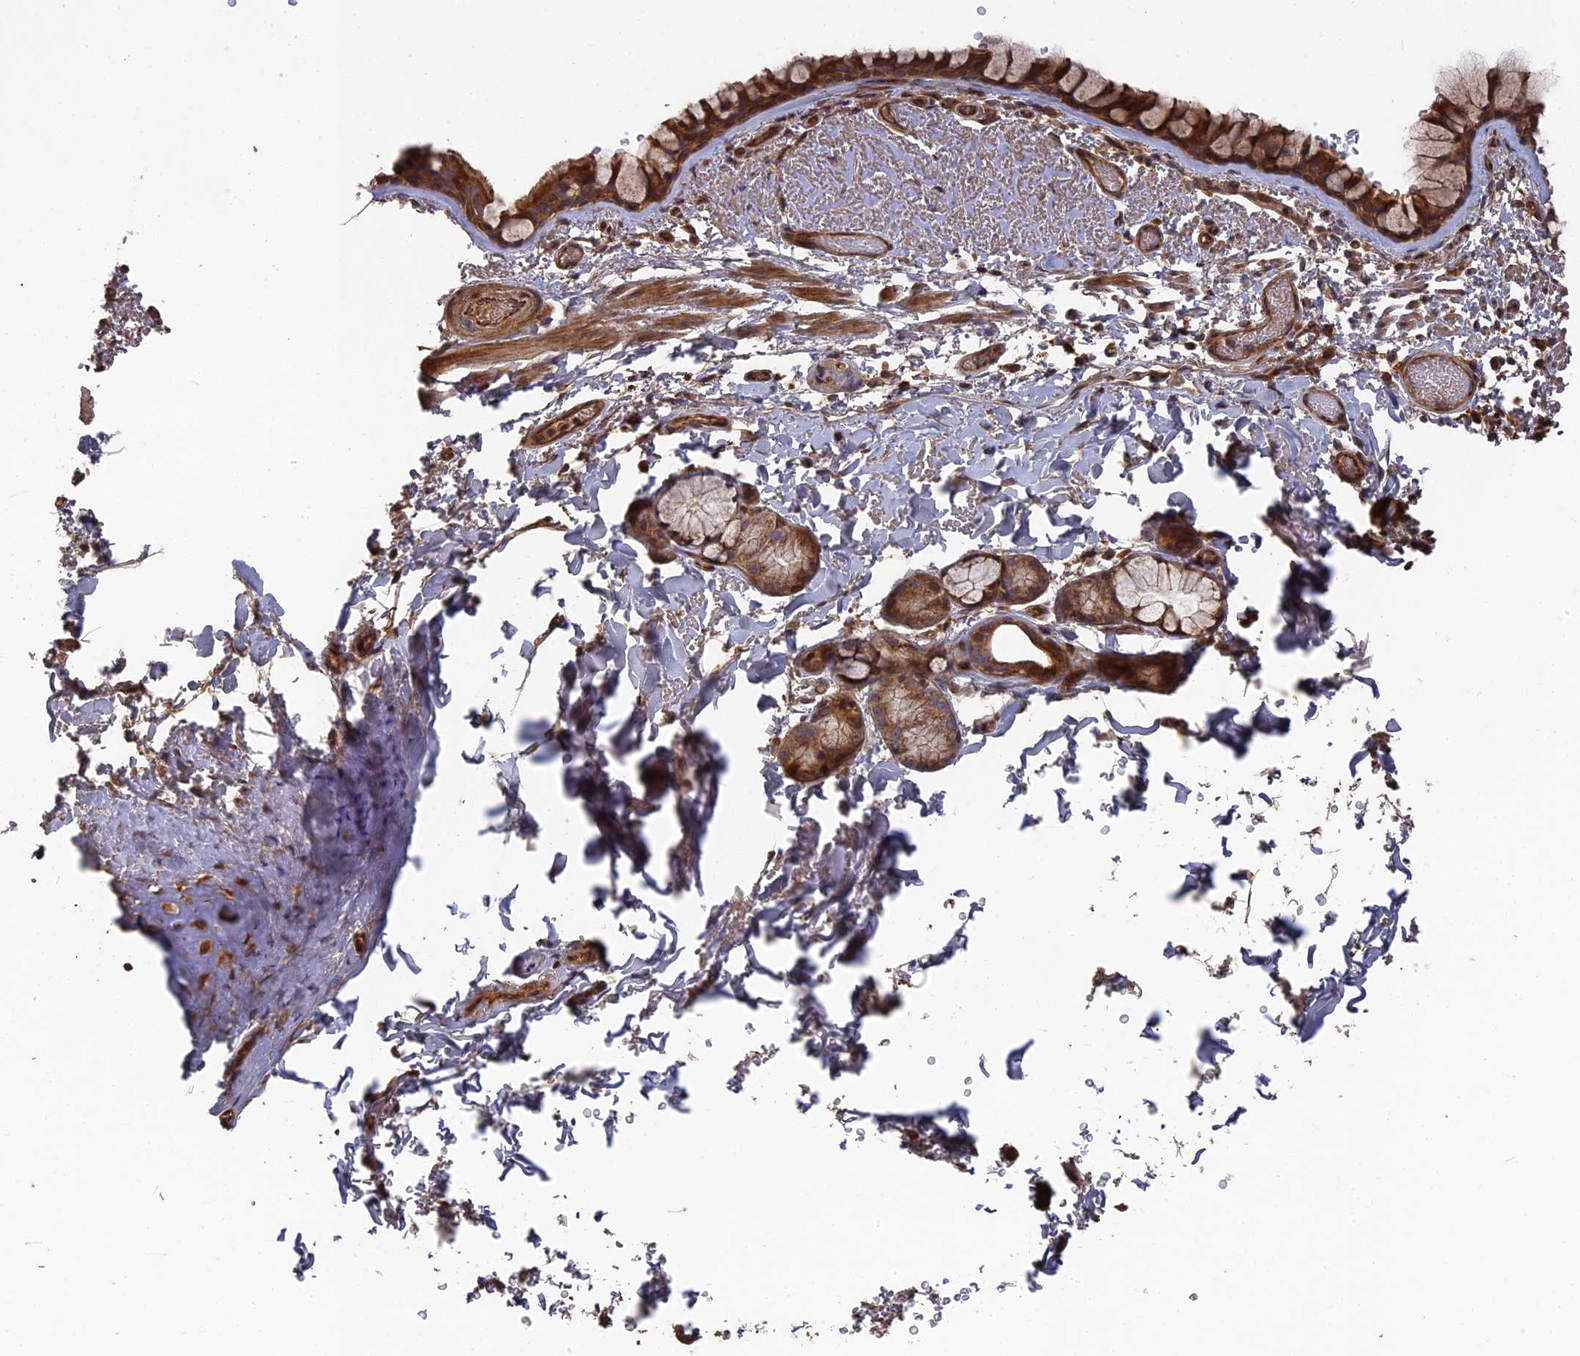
{"staining": {"intensity": "strong", "quantity": ">75%", "location": "cytoplasmic/membranous"}, "tissue": "bronchus", "cell_type": "Respiratory epithelial cells", "image_type": "normal", "snomed": [{"axis": "morphology", "description": "Normal tissue, NOS"}, {"axis": "topography", "description": "Bronchus"}], "caption": "Protein positivity by immunohistochemistry (IHC) shows strong cytoplasmic/membranous positivity in about >75% of respiratory epithelial cells in normal bronchus. The protein of interest is shown in brown color, while the nuclei are stained blue.", "gene": "DEF8", "patient": {"sex": "male", "age": 65}}